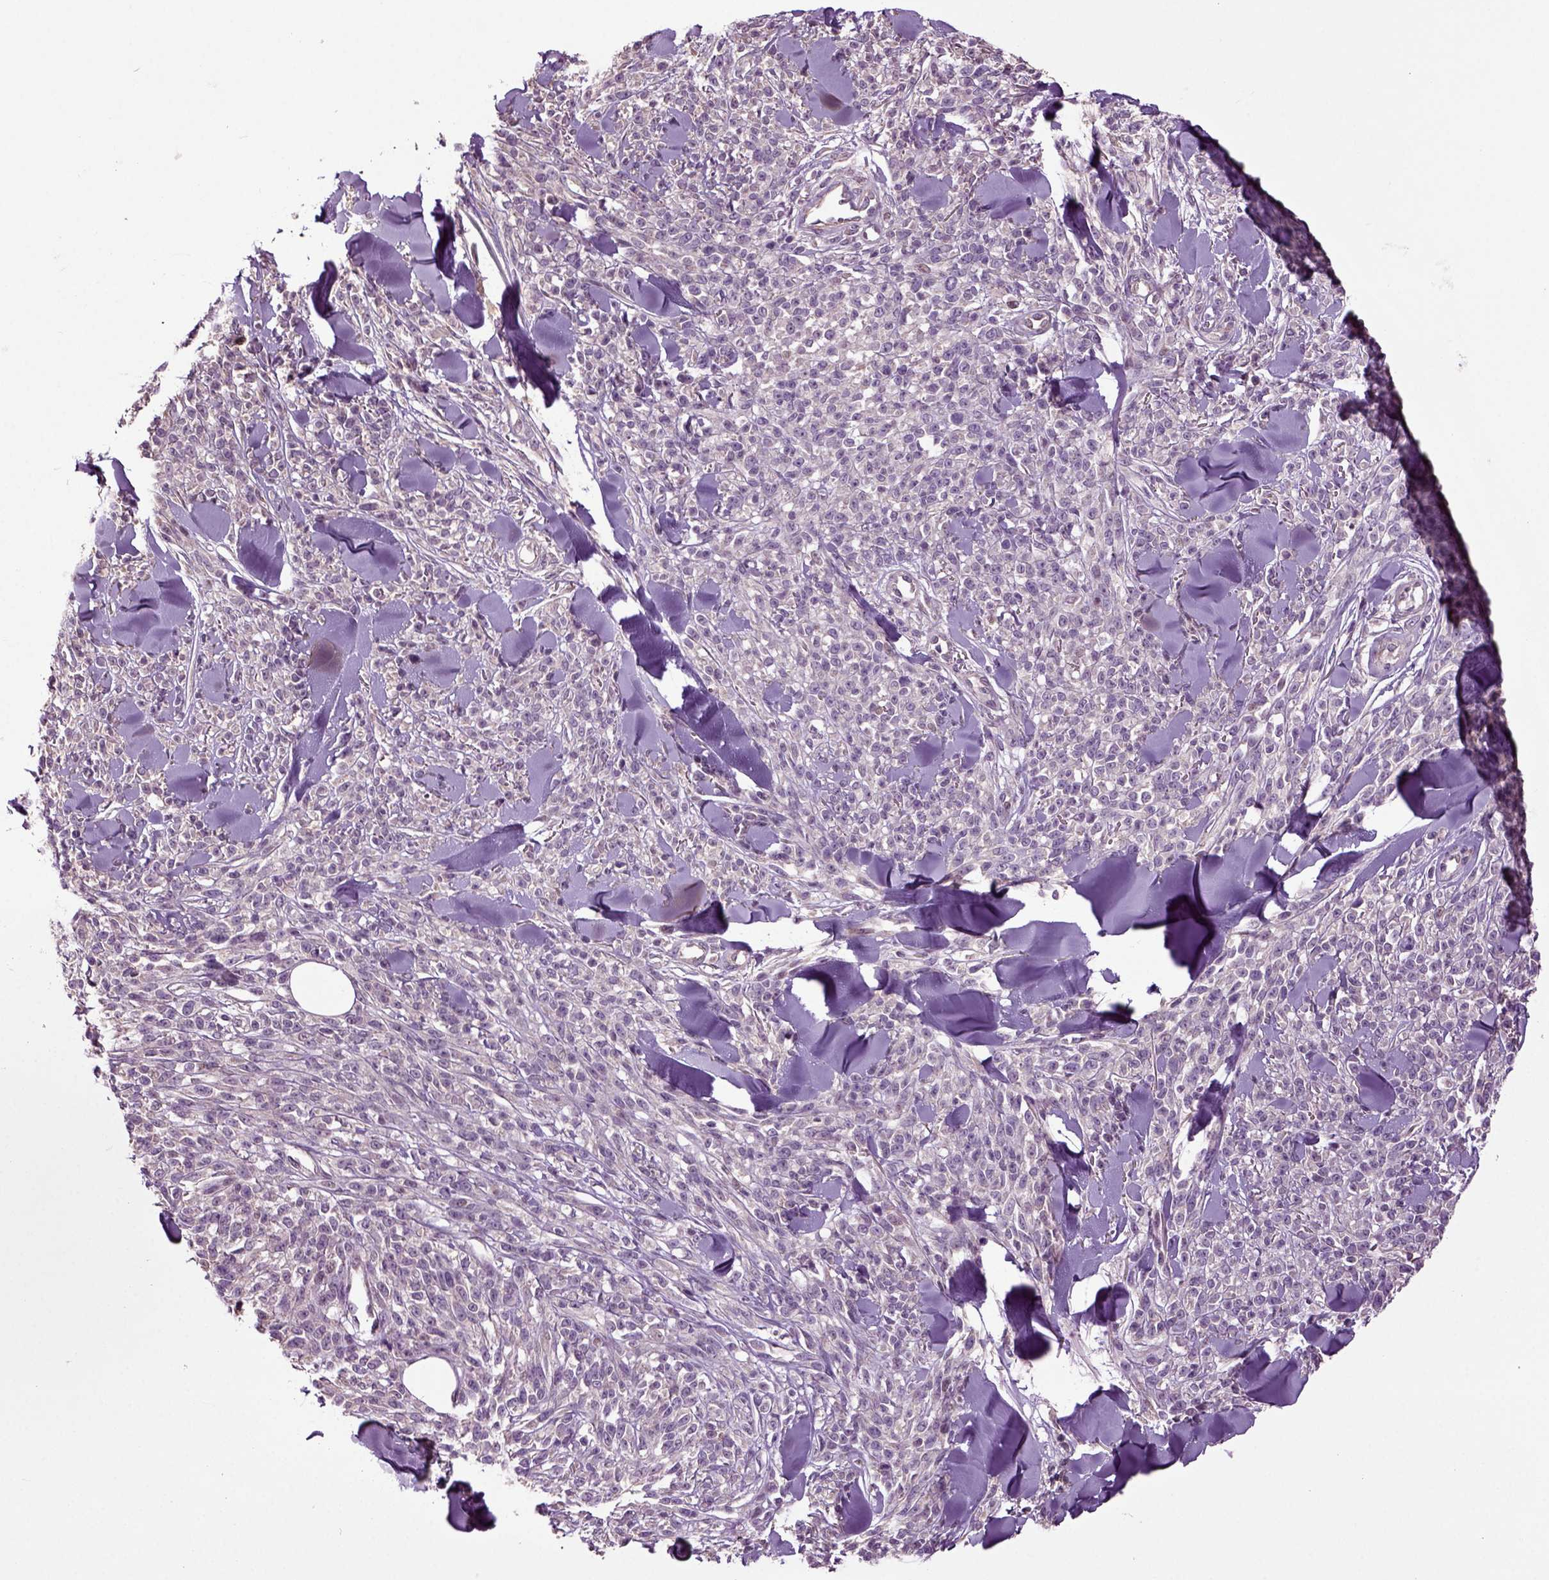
{"staining": {"intensity": "negative", "quantity": "none", "location": "none"}, "tissue": "melanoma", "cell_type": "Tumor cells", "image_type": "cancer", "snomed": [{"axis": "morphology", "description": "Malignant melanoma, NOS"}, {"axis": "topography", "description": "Skin"}, {"axis": "topography", "description": "Skin of trunk"}], "caption": "Tumor cells are negative for brown protein staining in melanoma.", "gene": "HAGHL", "patient": {"sex": "male", "age": 74}}